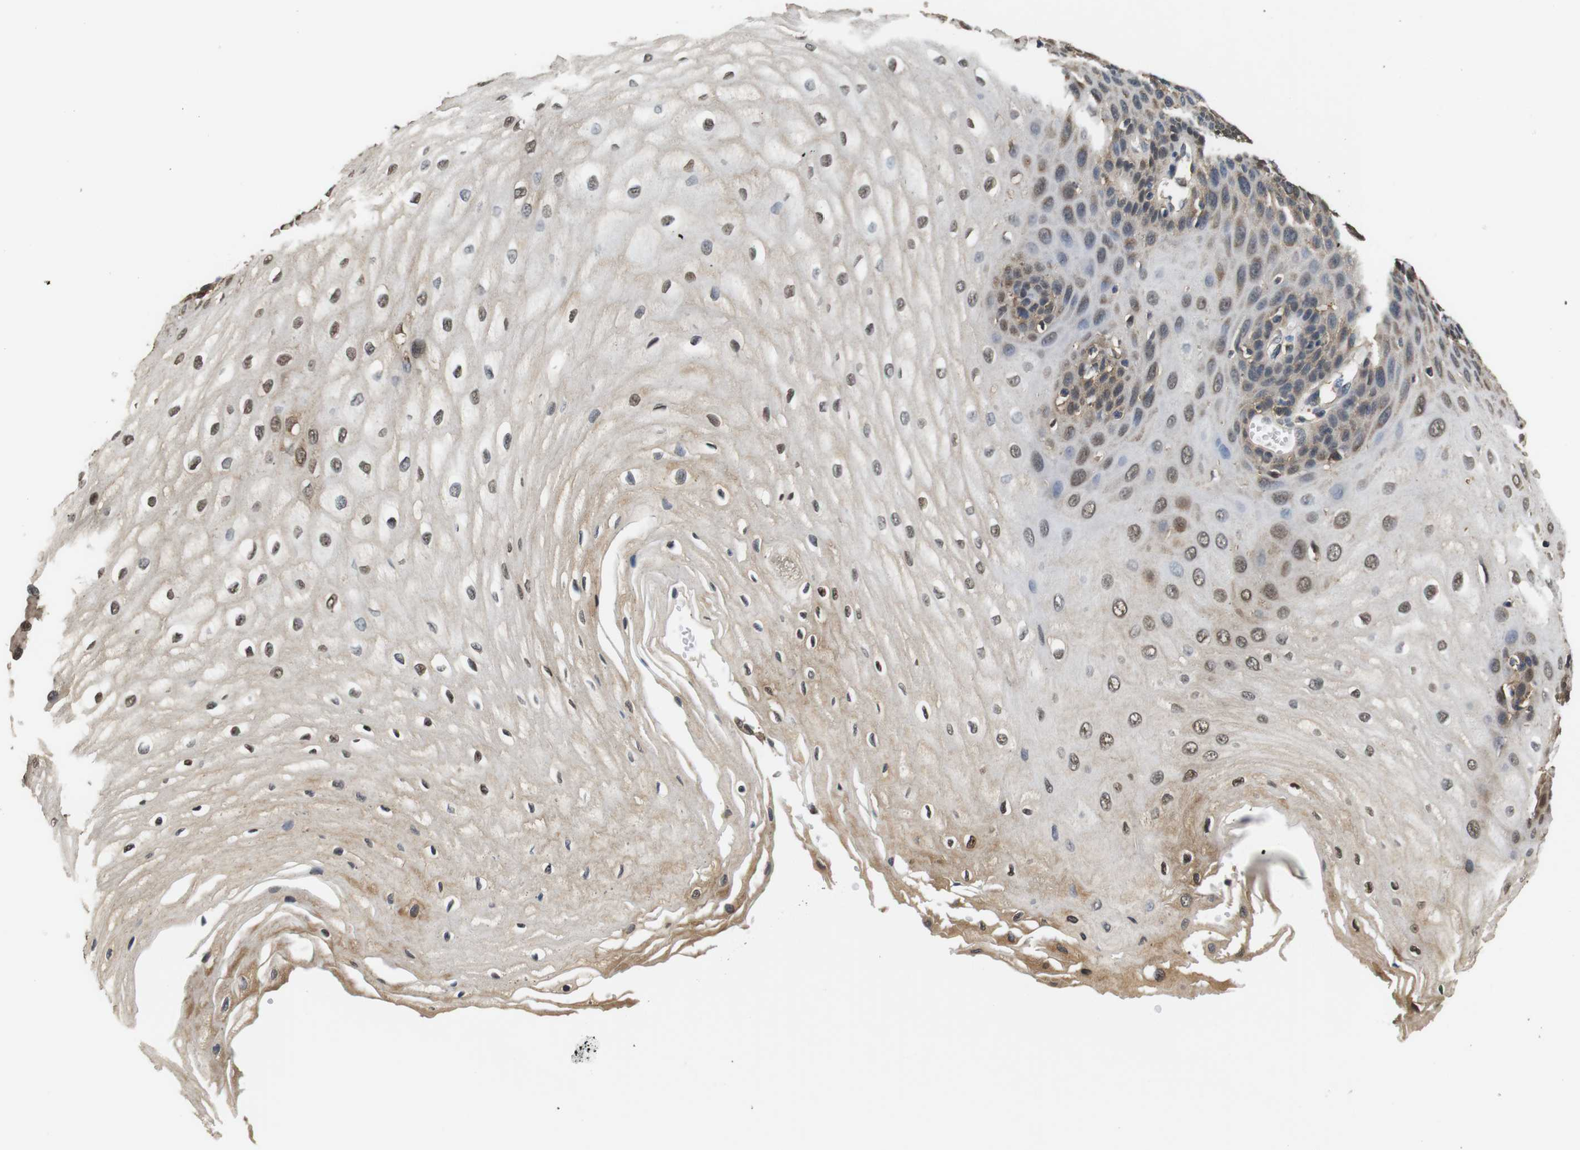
{"staining": {"intensity": "moderate", "quantity": ">75%", "location": "cytoplasmic/membranous,nuclear"}, "tissue": "esophagus", "cell_type": "Squamous epithelial cells", "image_type": "normal", "snomed": [{"axis": "morphology", "description": "Normal tissue, NOS"}, {"axis": "morphology", "description": "Squamous cell carcinoma, NOS"}, {"axis": "topography", "description": "Esophagus"}], "caption": "Human esophagus stained with a brown dye shows moderate cytoplasmic/membranous,nuclear positive positivity in about >75% of squamous epithelial cells.", "gene": "LDHA", "patient": {"sex": "male", "age": 65}}